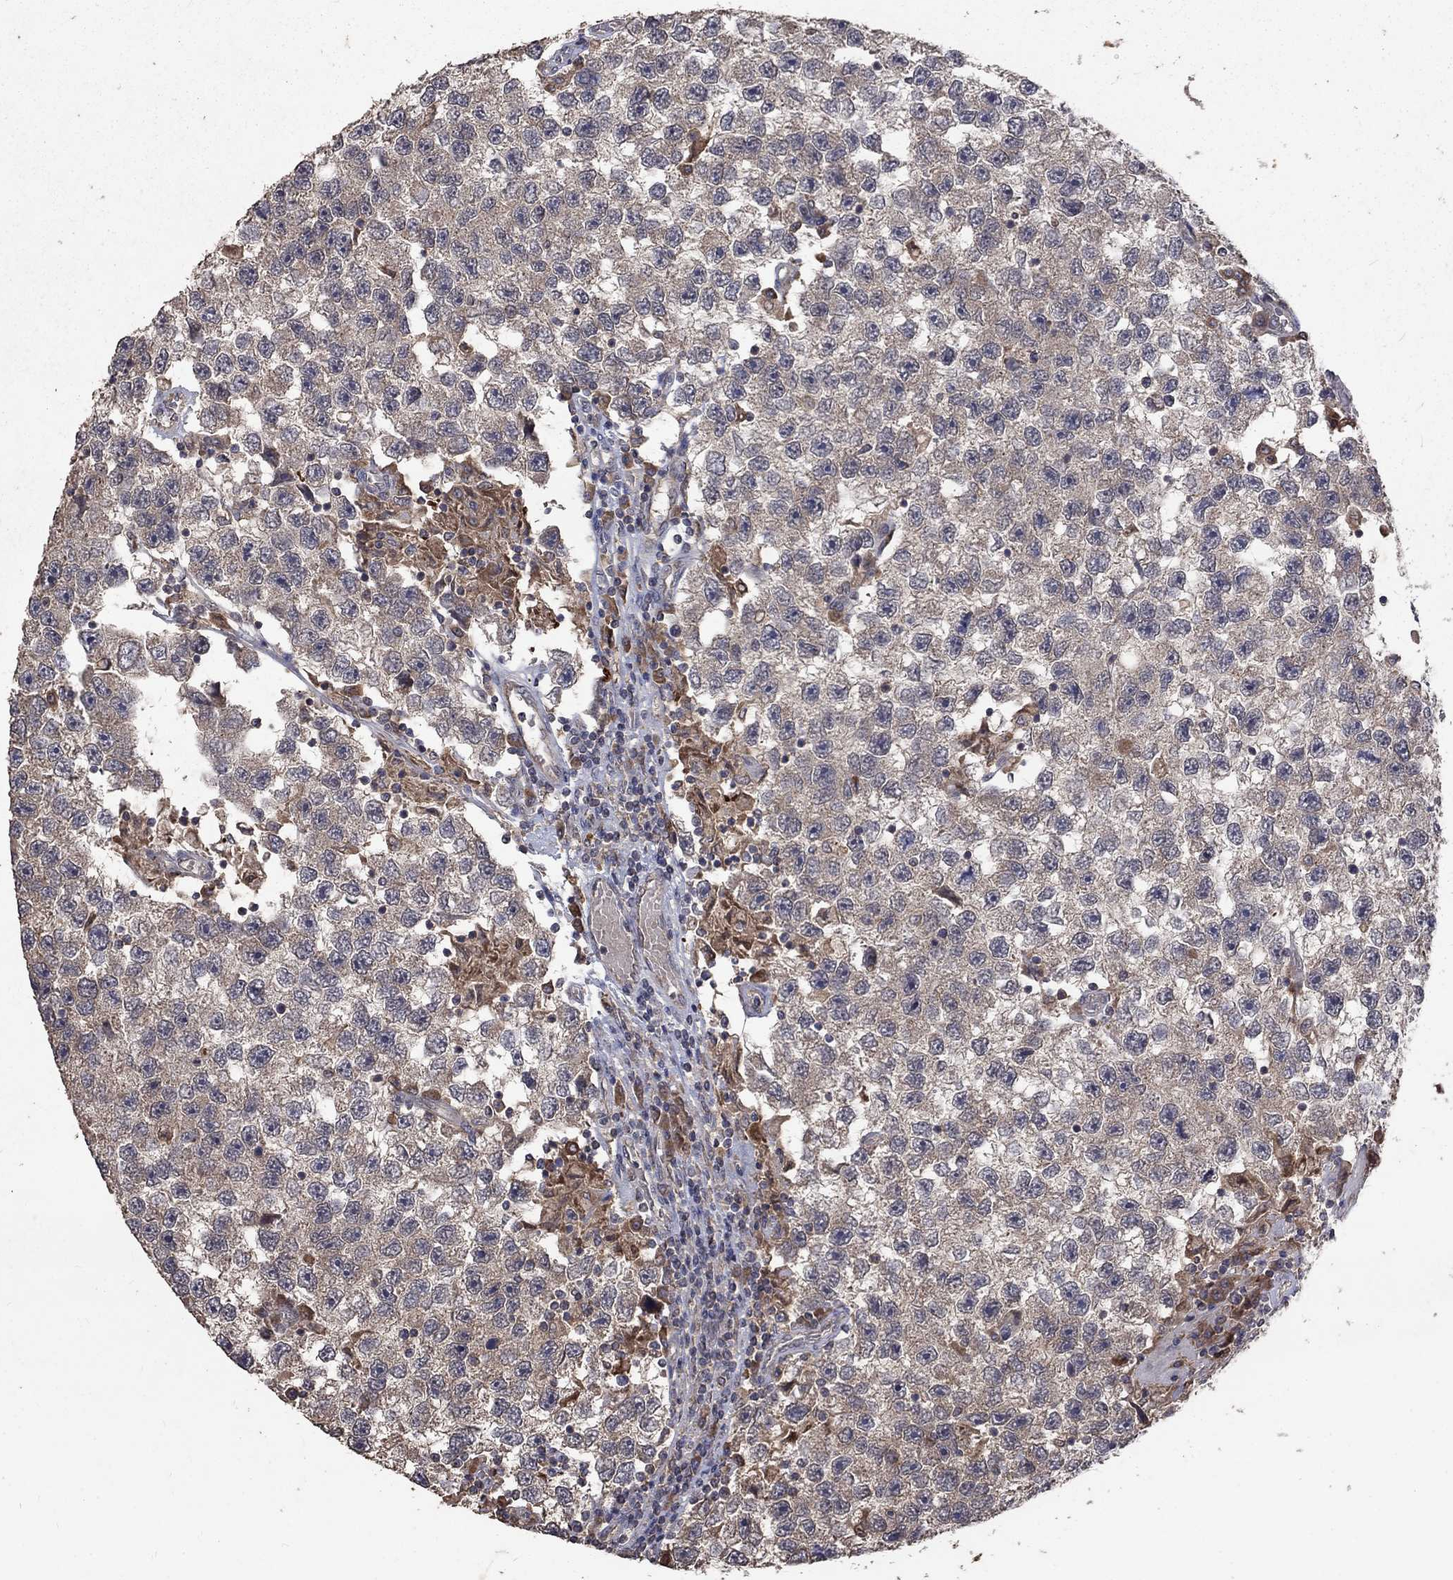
{"staining": {"intensity": "weak", "quantity": "<25%", "location": "cytoplasmic/membranous"}, "tissue": "testis cancer", "cell_type": "Tumor cells", "image_type": "cancer", "snomed": [{"axis": "morphology", "description": "Seminoma, NOS"}, {"axis": "topography", "description": "Testis"}], "caption": "Immunohistochemistry of human testis cancer displays no staining in tumor cells.", "gene": "C17orf75", "patient": {"sex": "male", "age": 26}}